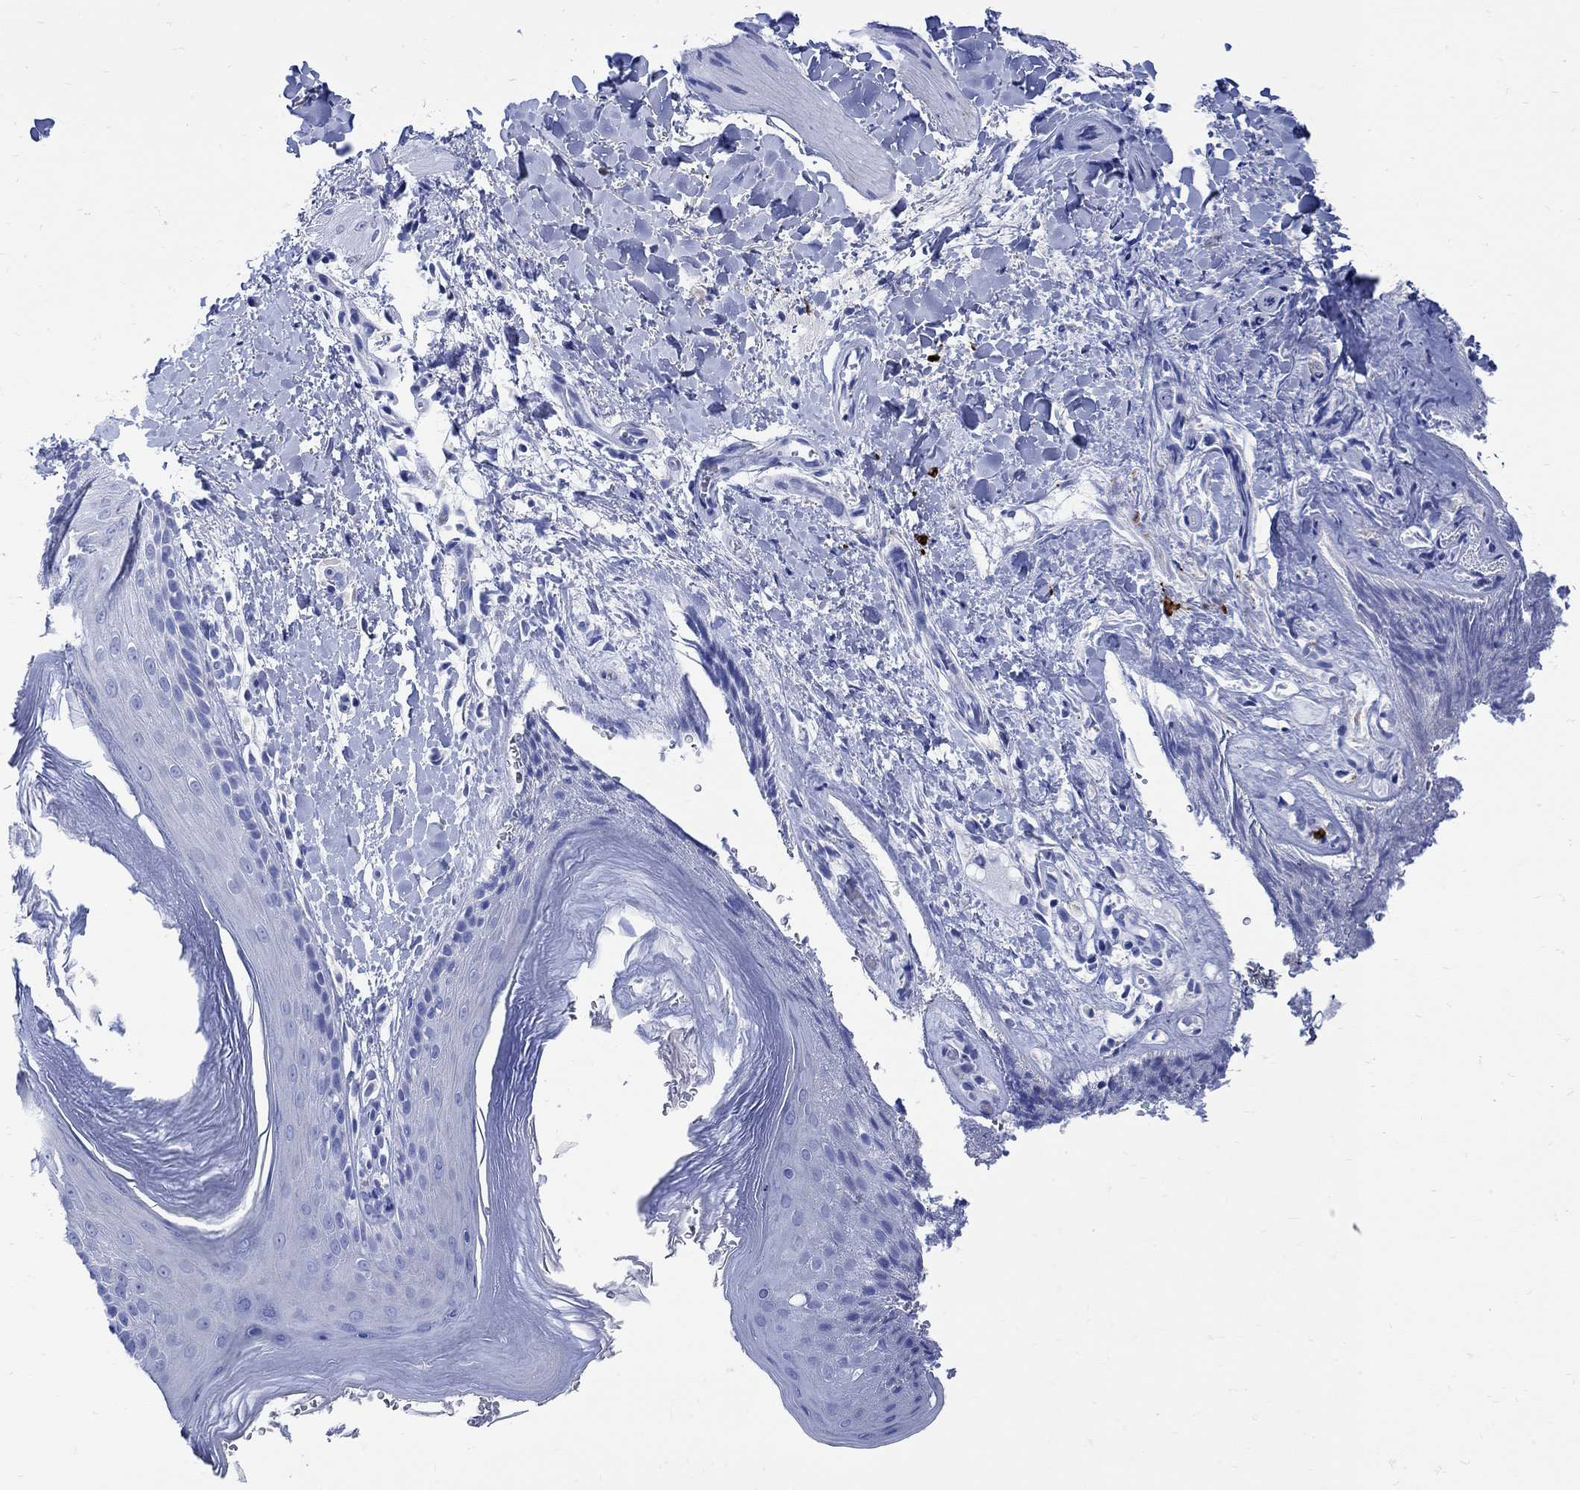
{"staining": {"intensity": "negative", "quantity": "none", "location": "none"}, "tissue": "skin", "cell_type": "Epidermal cells", "image_type": "normal", "snomed": [{"axis": "morphology", "description": "Normal tissue, NOS"}, {"axis": "topography", "description": "Anal"}], "caption": "Epidermal cells are negative for brown protein staining in benign skin. The staining is performed using DAB (3,3'-diaminobenzidine) brown chromogen with nuclei counter-stained in using hematoxylin.", "gene": "MYL1", "patient": {"sex": "male", "age": 36}}